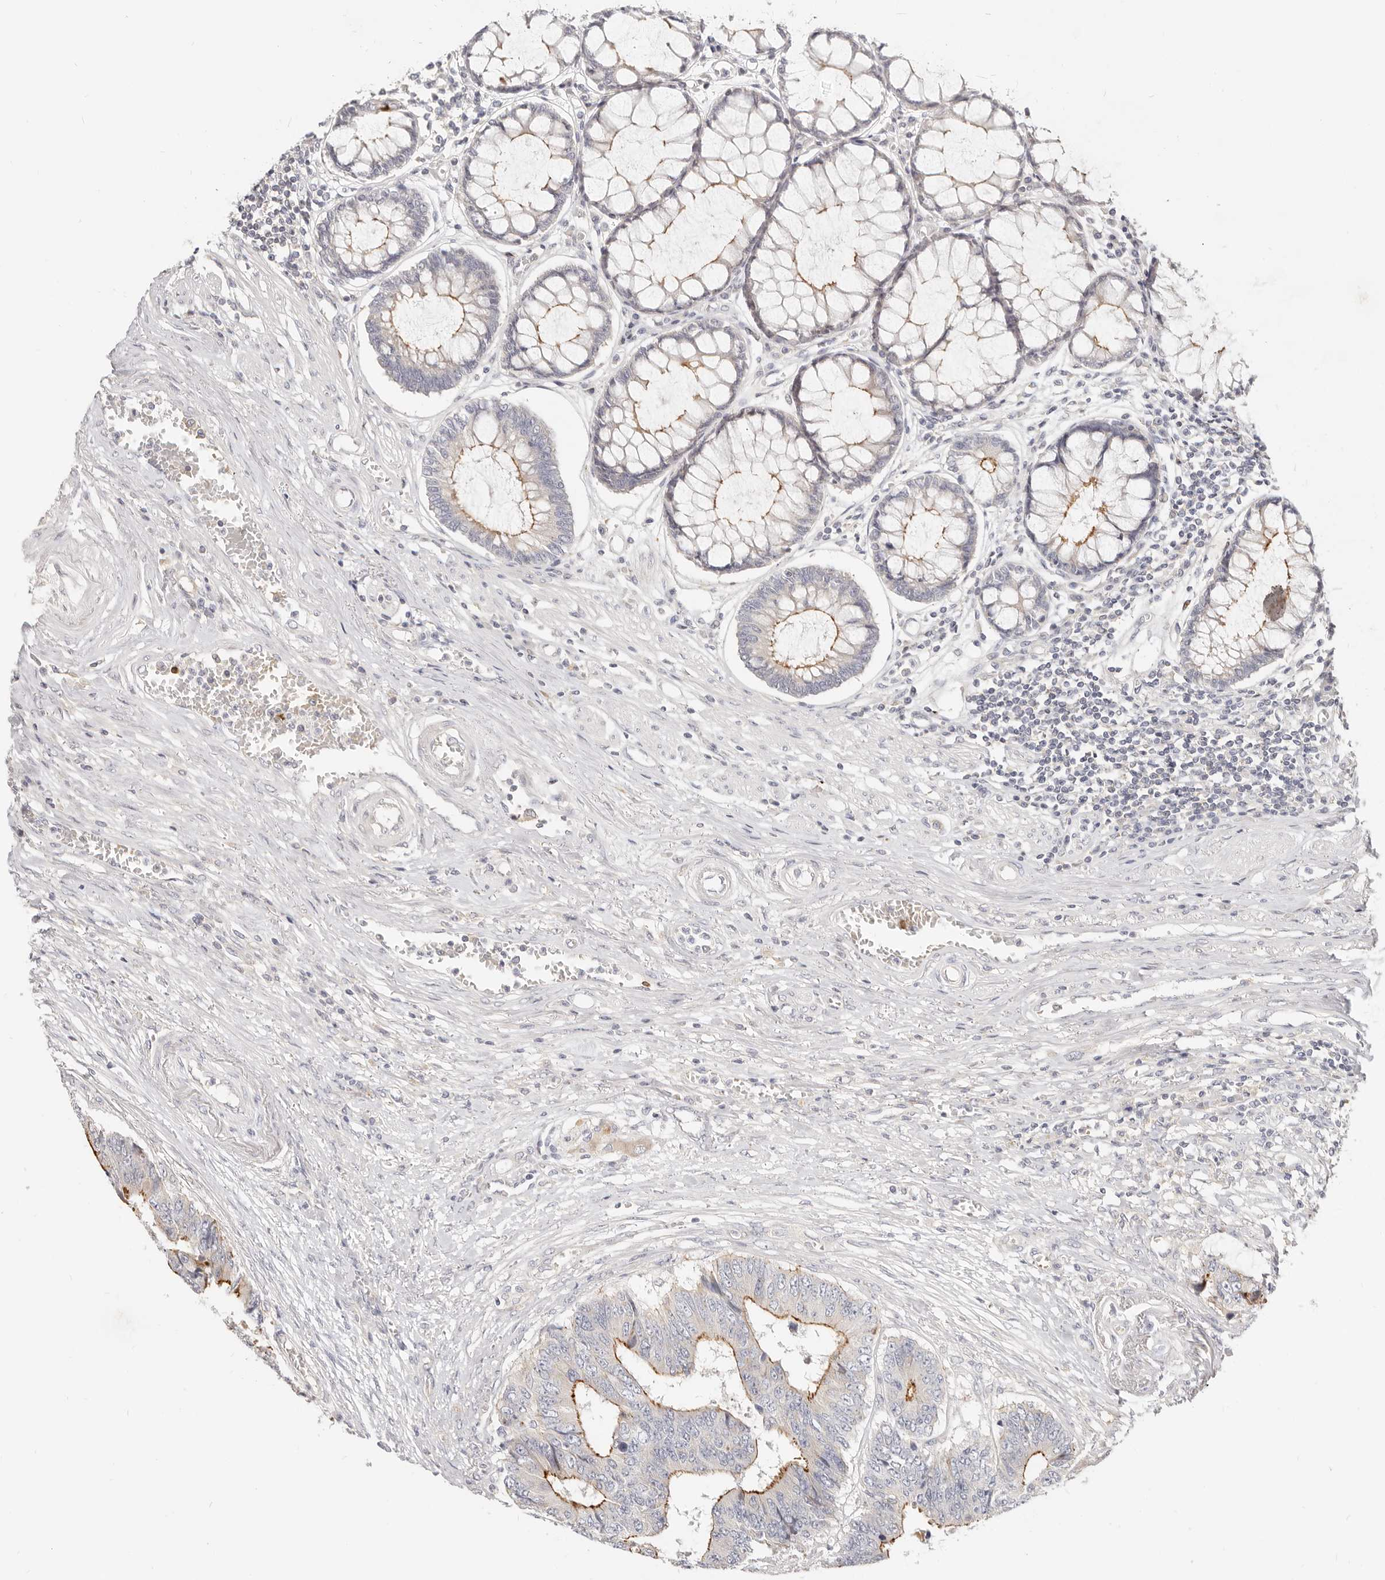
{"staining": {"intensity": "strong", "quantity": "25%-75%", "location": "cytoplasmic/membranous"}, "tissue": "colorectal cancer", "cell_type": "Tumor cells", "image_type": "cancer", "snomed": [{"axis": "morphology", "description": "Adenocarcinoma, NOS"}, {"axis": "topography", "description": "Rectum"}], "caption": "Immunohistochemical staining of human colorectal adenocarcinoma reveals high levels of strong cytoplasmic/membranous protein expression in about 25%-75% of tumor cells. The staining was performed using DAB, with brown indicating positive protein expression. Nuclei are stained blue with hematoxylin.", "gene": "LTB4R2", "patient": {"sex": "male", "age": 84}}